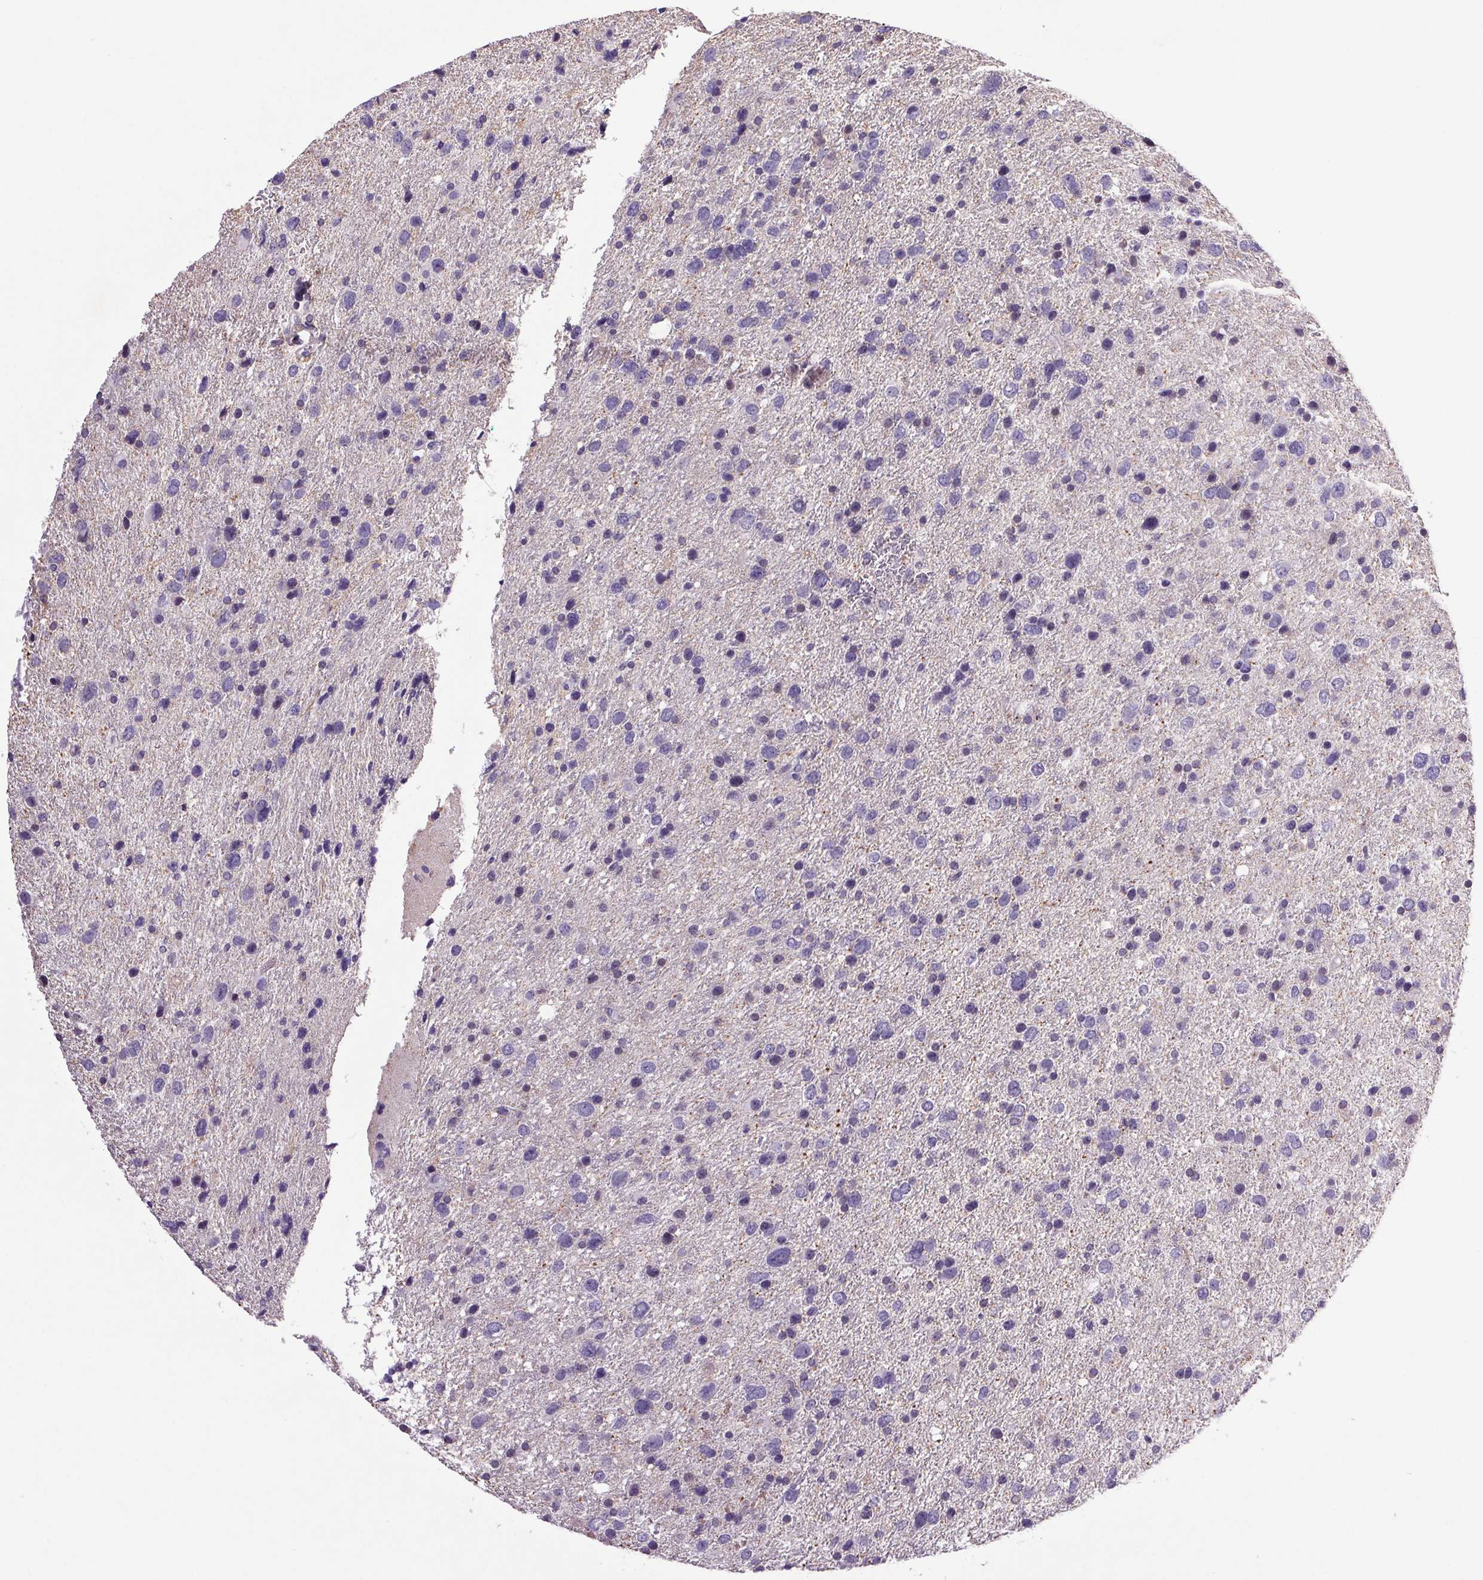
{"staining": {"intensity": "negative", "quantity": "none", "location": "none"}, "tissue": "glioma", "cell_type": "Tumor cells", "image_type": "cancer", "snomed": [{"axis": "morphology", "description": "Glioma, malignant, Low grade"}, {"axis": "topography", "description": "Brain"}], "caption": "The histopathology image displays no staining of tumor cells in low-grade glioma (malignant). (DAB (3,3'-diaminobenzidine) immunohistochemistry visualized using brightfield microscopy, high magnification).", "gene": "TRDN", "patient": {"sex": "female", "age": 55}}